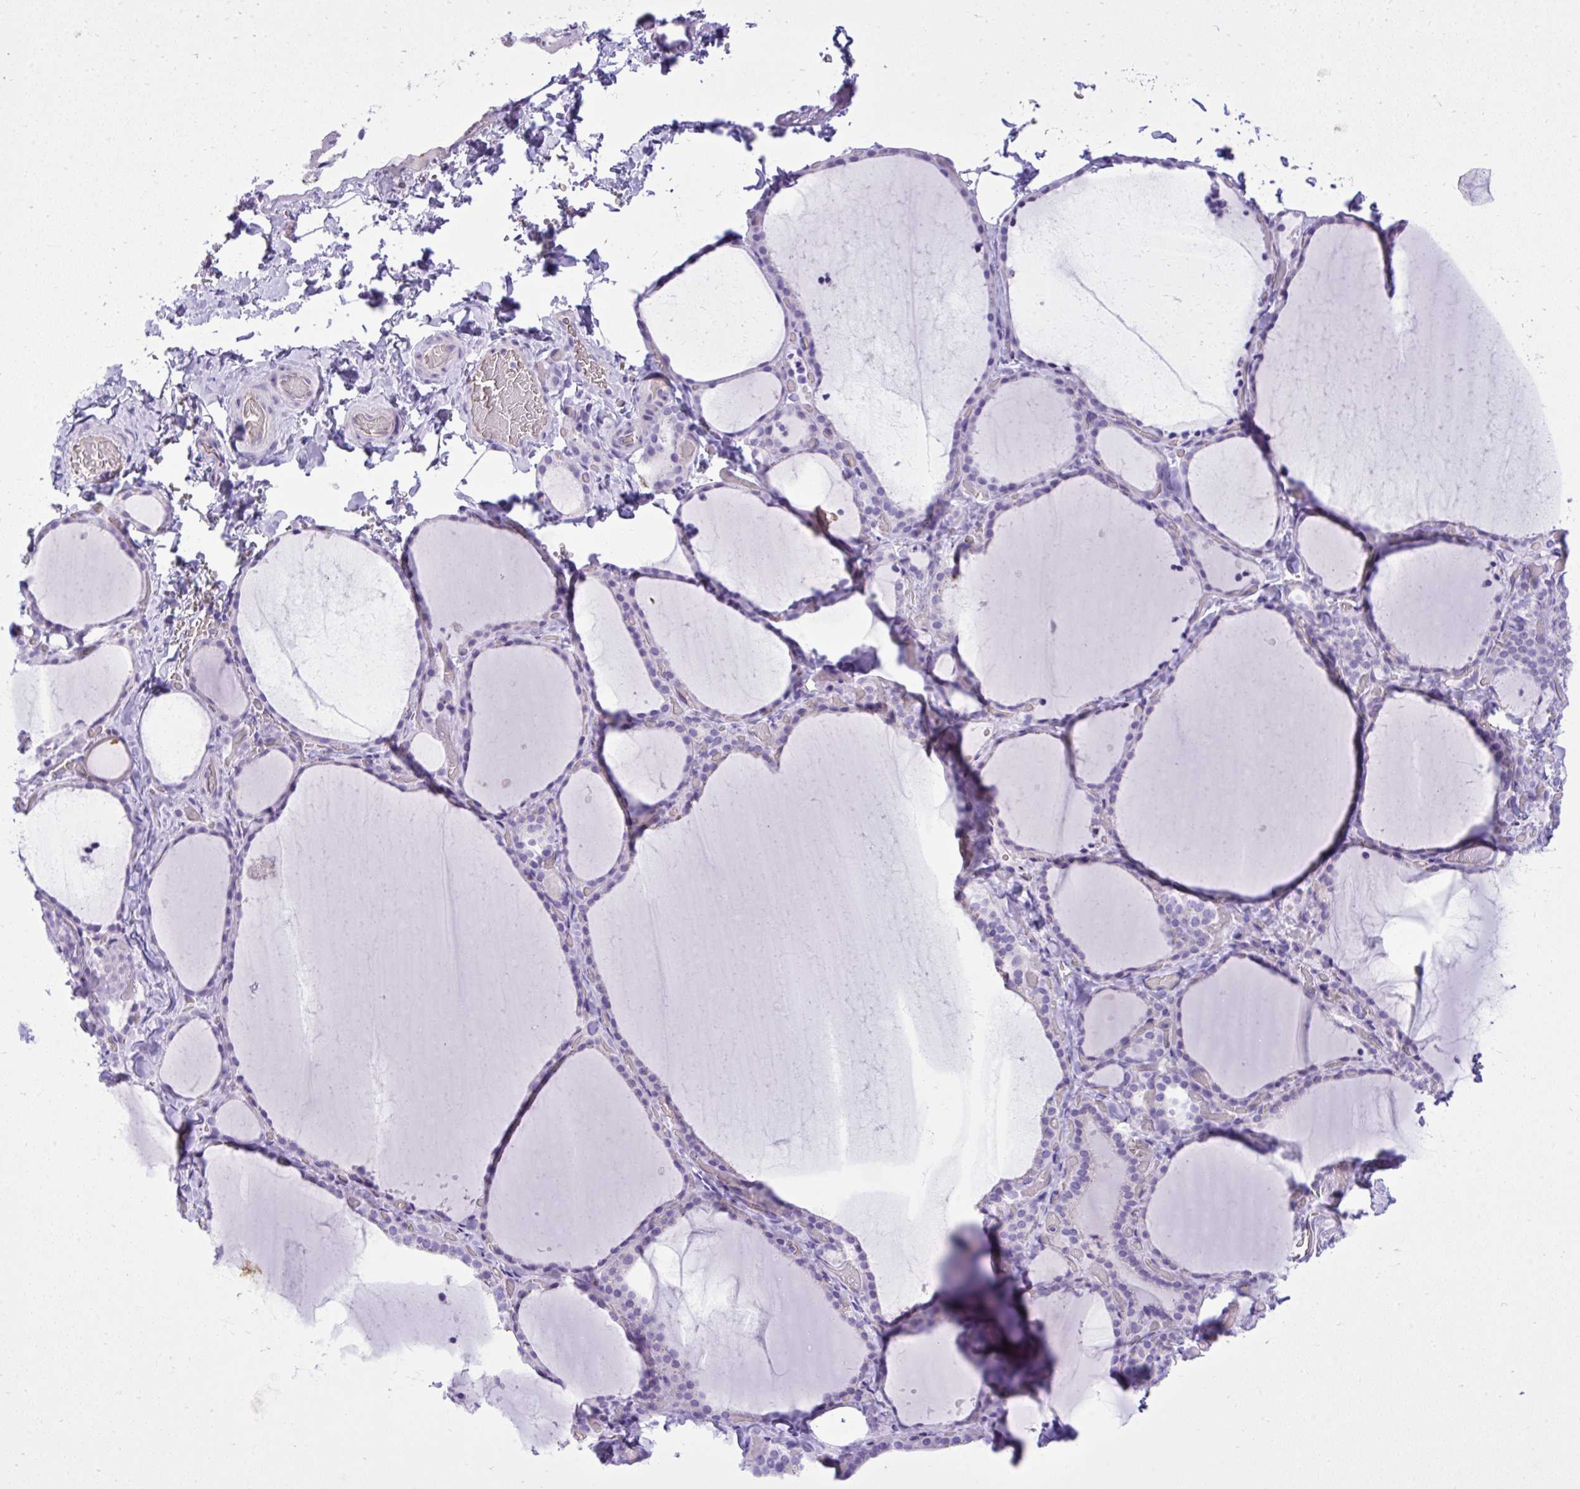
{"staining": {"intensity": "negative", "quantity": "none", "location": "none"}, "tissue": "thyroid gland", "cell_type": "Glandular cells", "image_type": "normal", "snomed": [{"axis": "morphology", "description": "Normal tissue, NOS"}, {"axis": "topography", "description": "Thyroid gland"}], "caption": "Glandular cells show no significant positivity in unremarkable thyroid gland. Nuclei are stained in blue.", "gene": "PITPNM3", "patient": {"sex": "female", "age": 22}}